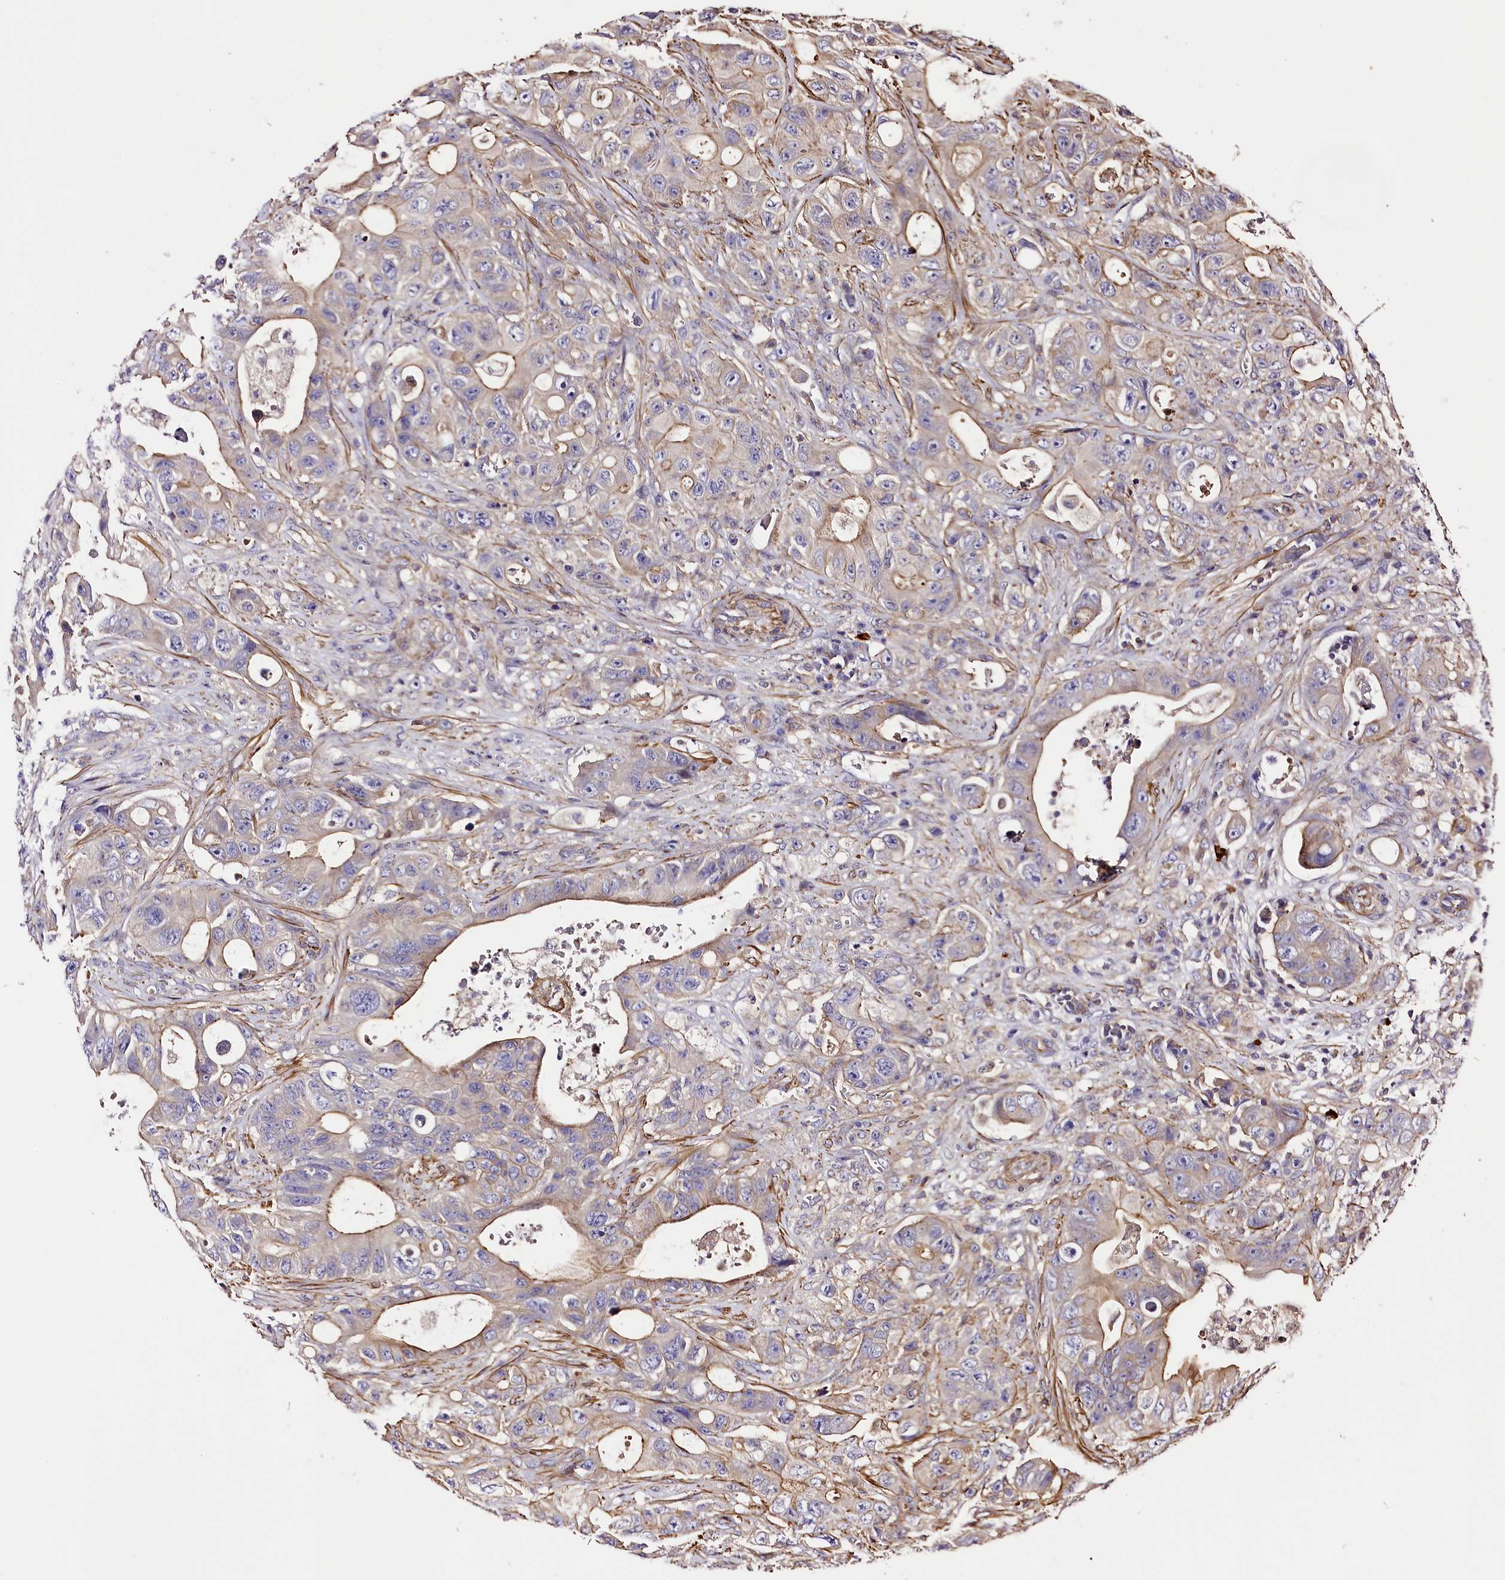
{"staining": {"intensity": "weak", "quantity": "<25%", "location": "cytoplasmic/membranous"}, "tissue": "colorectal cancer", "cell_type": "Tumor cells", "image_type": "cancer", "snomed": [{"axis": "morphology", "description": "Adenocarcinoma, NOS"}, {"axis": "topography", "description": "Colon"}], "caption": "Photomicrograph shows no protein expression in tumor cells of colorectal cancer (adenocarcinoma) tissue.", "gene": "RAPSN", "patient": {"sex": "female", "age": 46}}